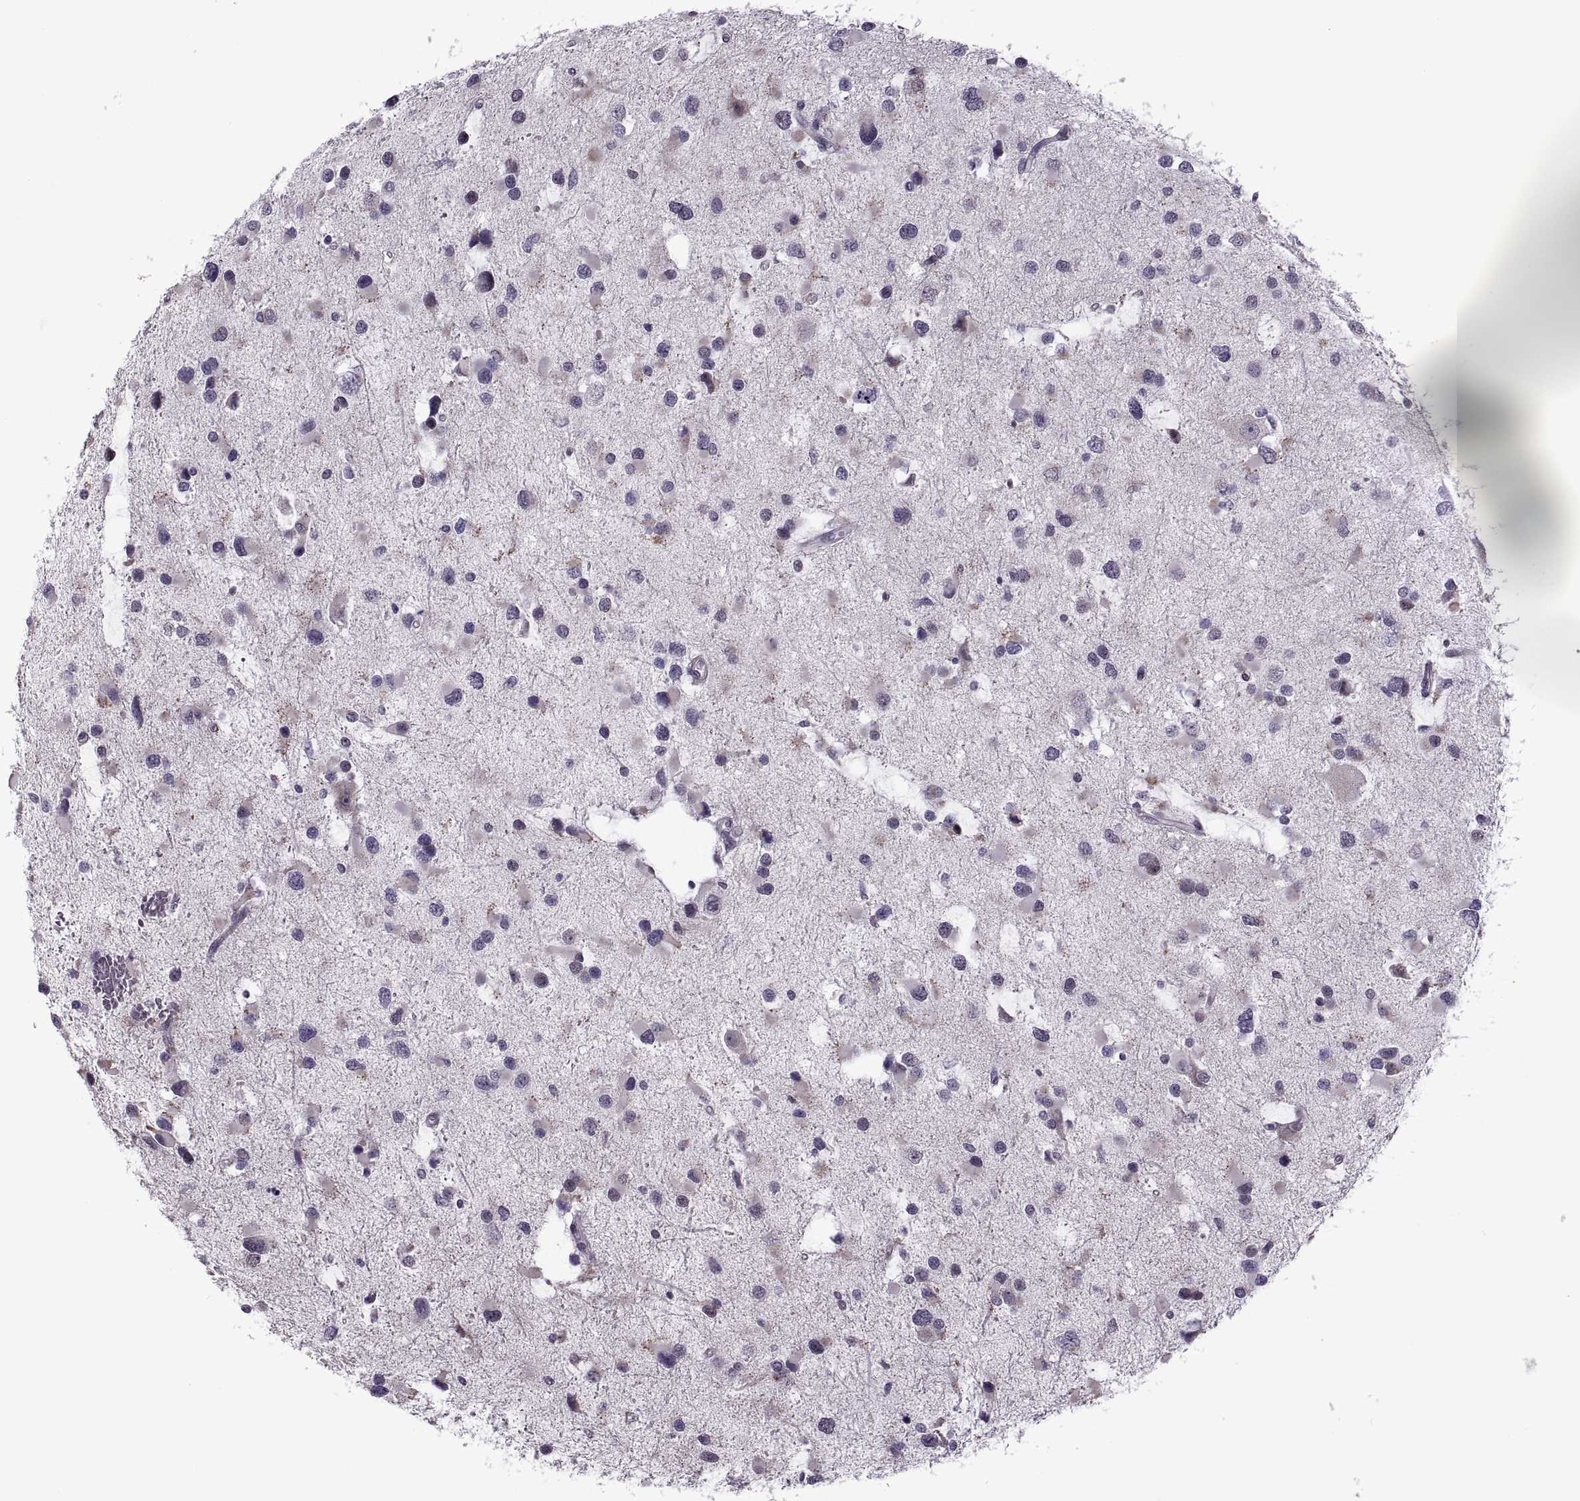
{"staining": {"intensity": "negative", "quantity": "none", "location": "none"}, "tissue": "glioma", "cell_type": "Tumor cells", "image_type": "cancer", "snomed": [{"axis": "morphology", "description": "Glioma, malignant, Low grade"}, {"axis": "topography", "description": "Brain"}], "caption": "Low-grade glioma (malignant) stained for a protein using immunohistochemistry (IHC) displays no positivity tumor cells.", "gene": "PRSS37", "patient": {"sex": "female", "age": 32}}